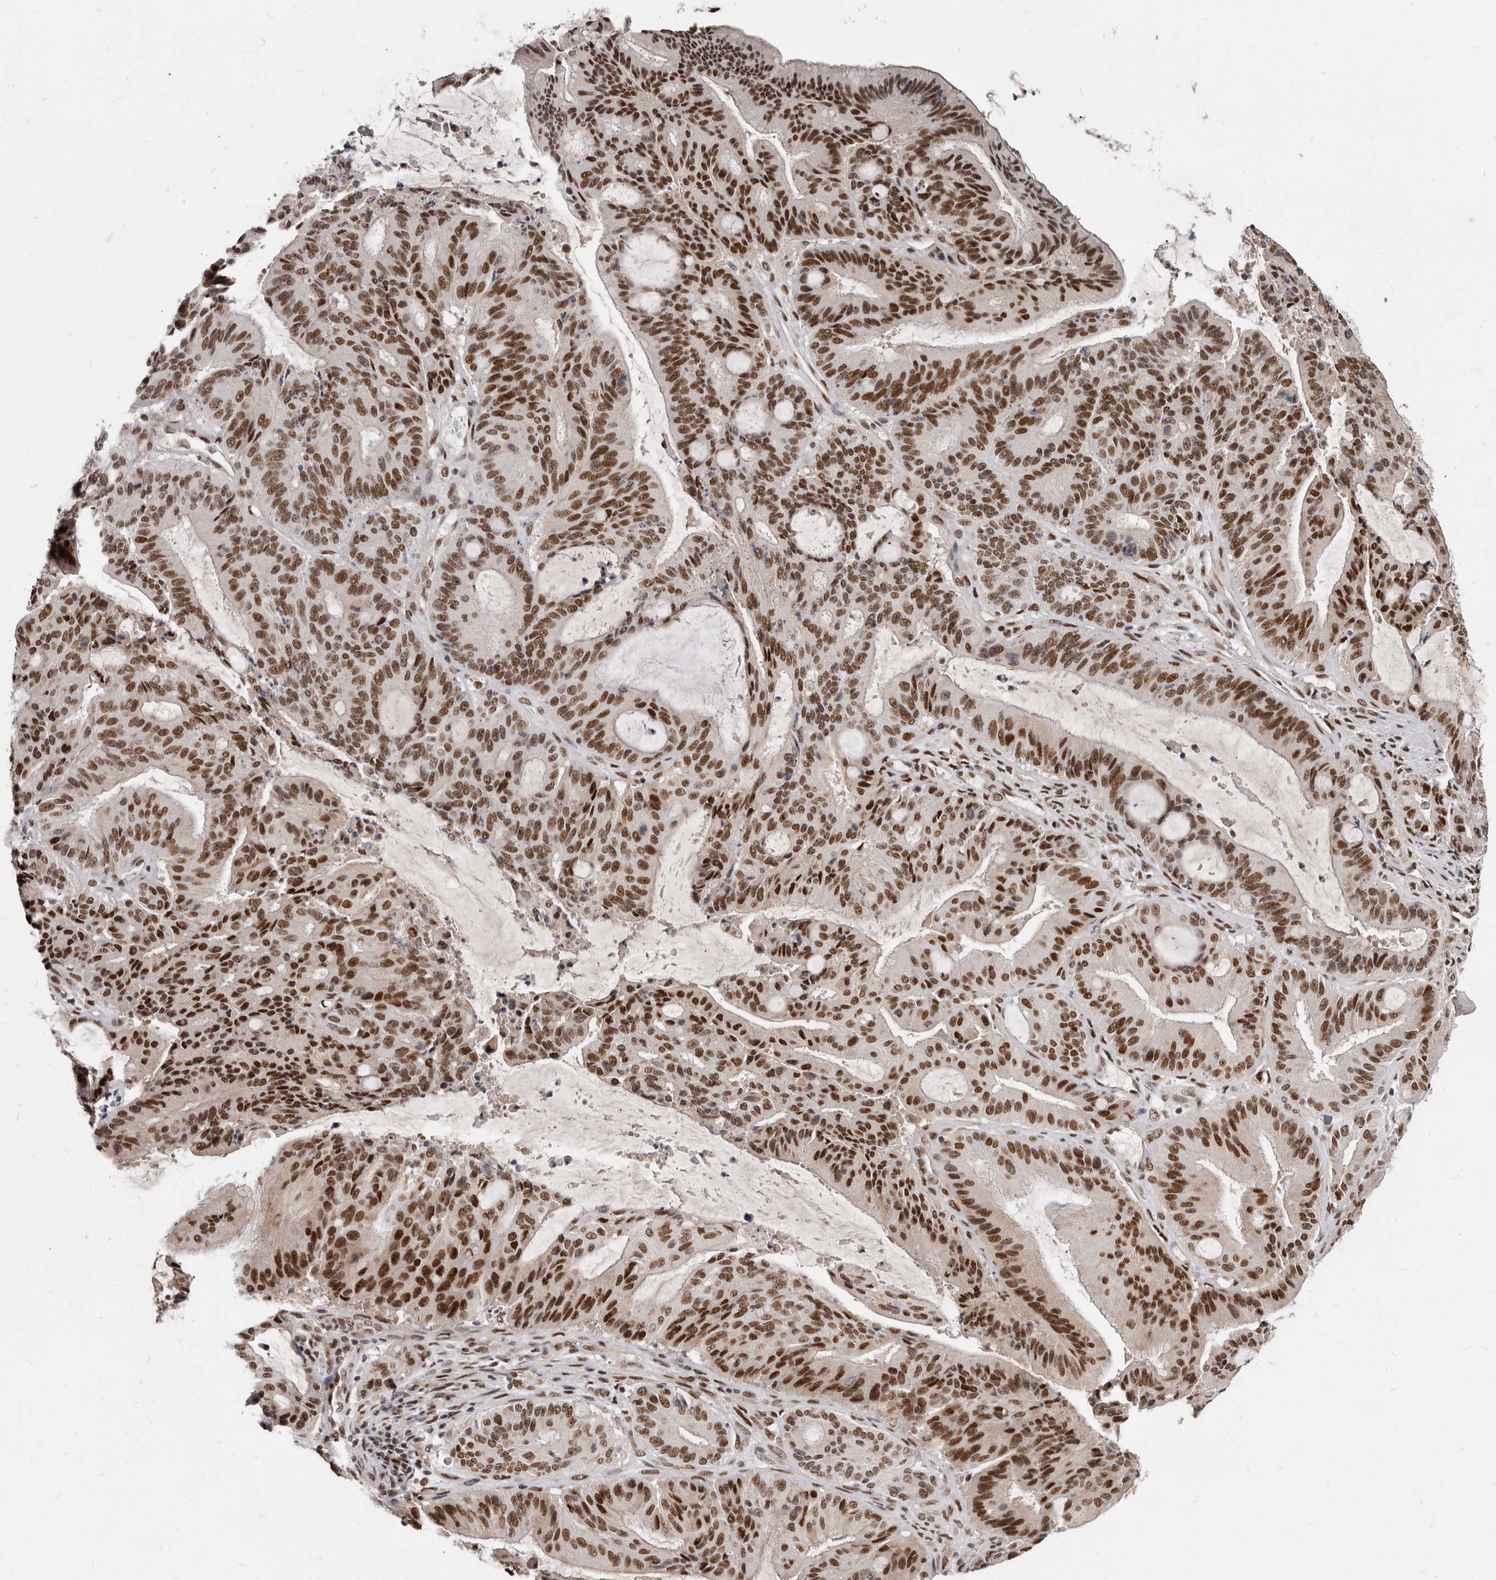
{"staining": {"intensity": "strong", "quantity": ">75%", "location": "nuclear"}, "tissue": "liver cancer", "cell_type": "Tumor cells", "image_type": "cancer", "snomed": [{"axis": "morphology", "description": "Normal tissue, NOS"}, {"axis": "morphology", "description": "Cholangiocarcinoma"}, {"axis": "topography", "description": "Liver"}, {"axis": "topography", "description": "Peripheral nerve tissue"}], "caption": "Immunohistochemistry staining of liver cholangiocarcinoma, which exhibits high levels of strong nuclear positivity in about >75% of tumor cells indicating strong nuclear protein staining. The staining was performed using DAB (brown) for protein detection and nuclei were counterstained in hematoxylin (blue).", "gene": "ATF5", "patient": {"sex": "female", "age": 73}}